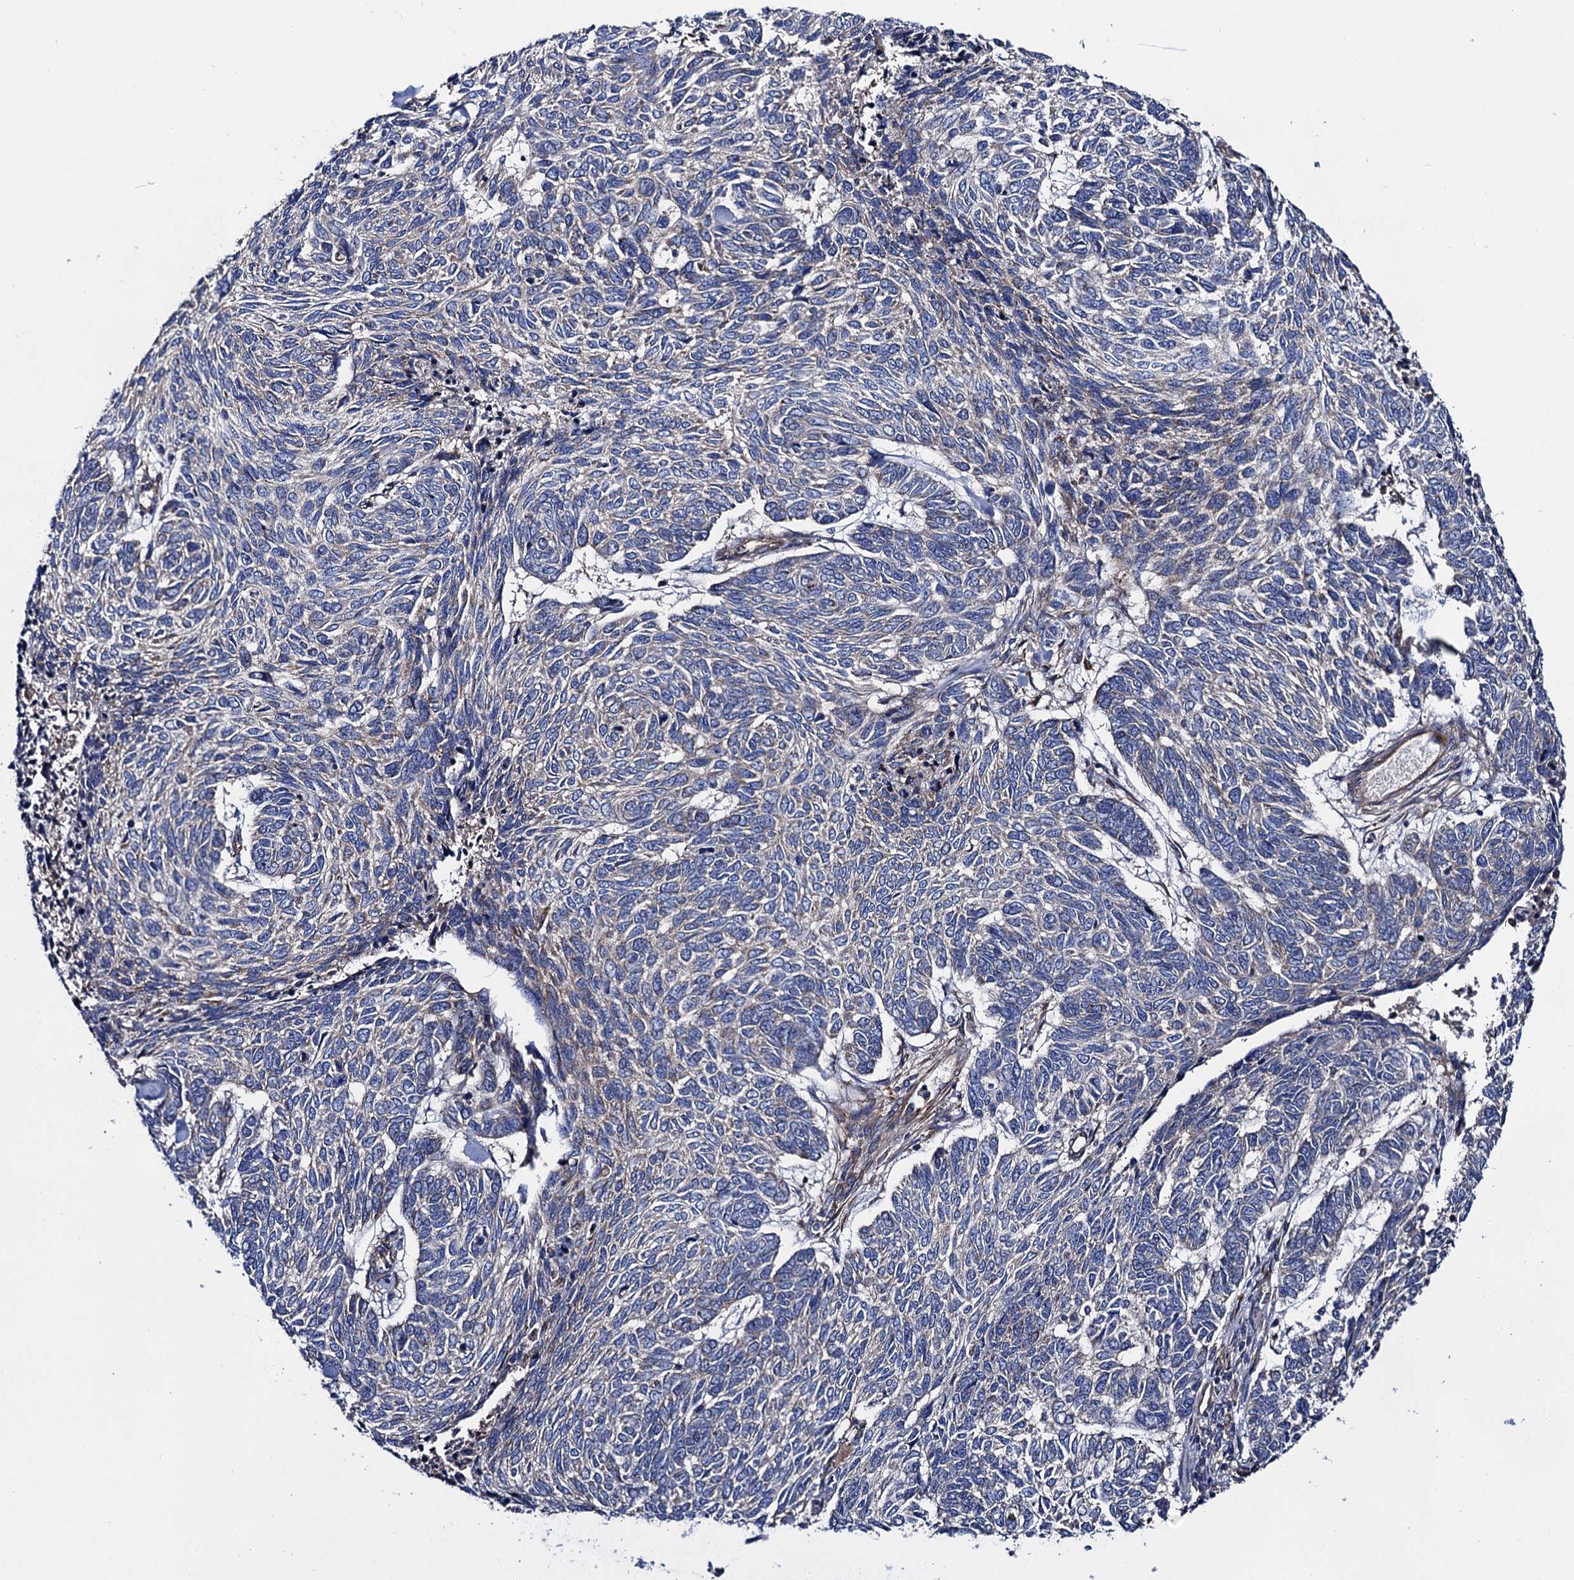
{"staining": {"intensity": "negative", "quantity": "none", "location": "none"}, "tissue": "skin cancer", "cell_type": "Tumor cells", "image_type": "cancer", "snomed": [{"axis": "morphology", "description": "Basal cell carcinoma"}, {"axis": "topography", "description": "Skin"}], "caption": "Skin cancer (basal cell carcinoma) stained for a protein using IHC reveals no positivity tumor cells.", "gene": "MRPL48", "patient": {"sex": "female", "age": 65}}